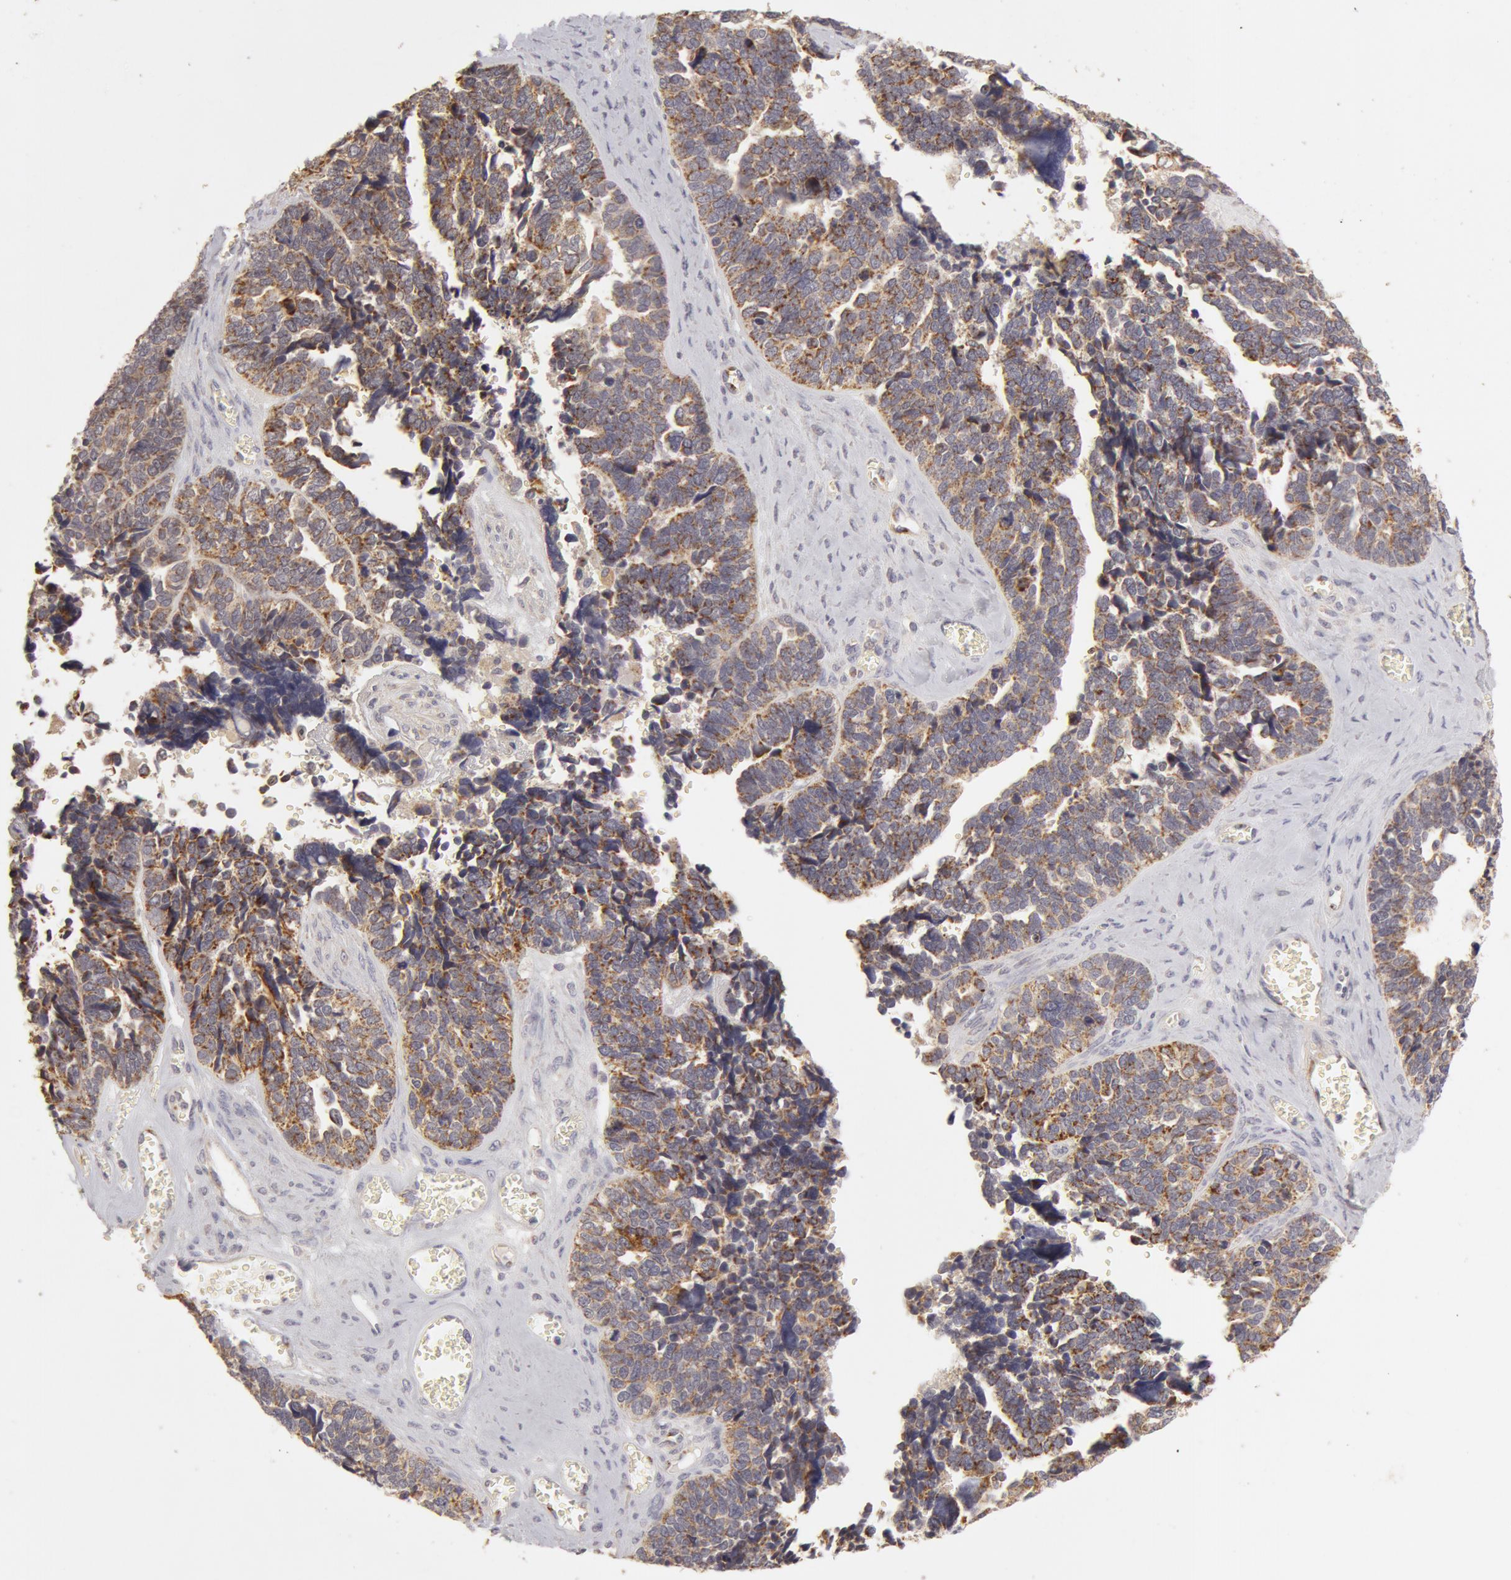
{"staining": {"intensity": "negative", "quantity": "none", "location": "none"}, "tissue": "ovarian cancer", "cell_type": "Tumor cells", "image_type": "cancer", "snomed": [{"axis": "morphology", "description": "Cystadenocarcinoma, serous, NOS"}, {"axis": "topography", "description": "Ovary"}], "caption": "A photomicrograph of human serous cystadenocarcinoma (ovarian) is negative for staining in tumor cells.", "gene": "ADPRH", "patient": {"sex": "female", "age": 77}}